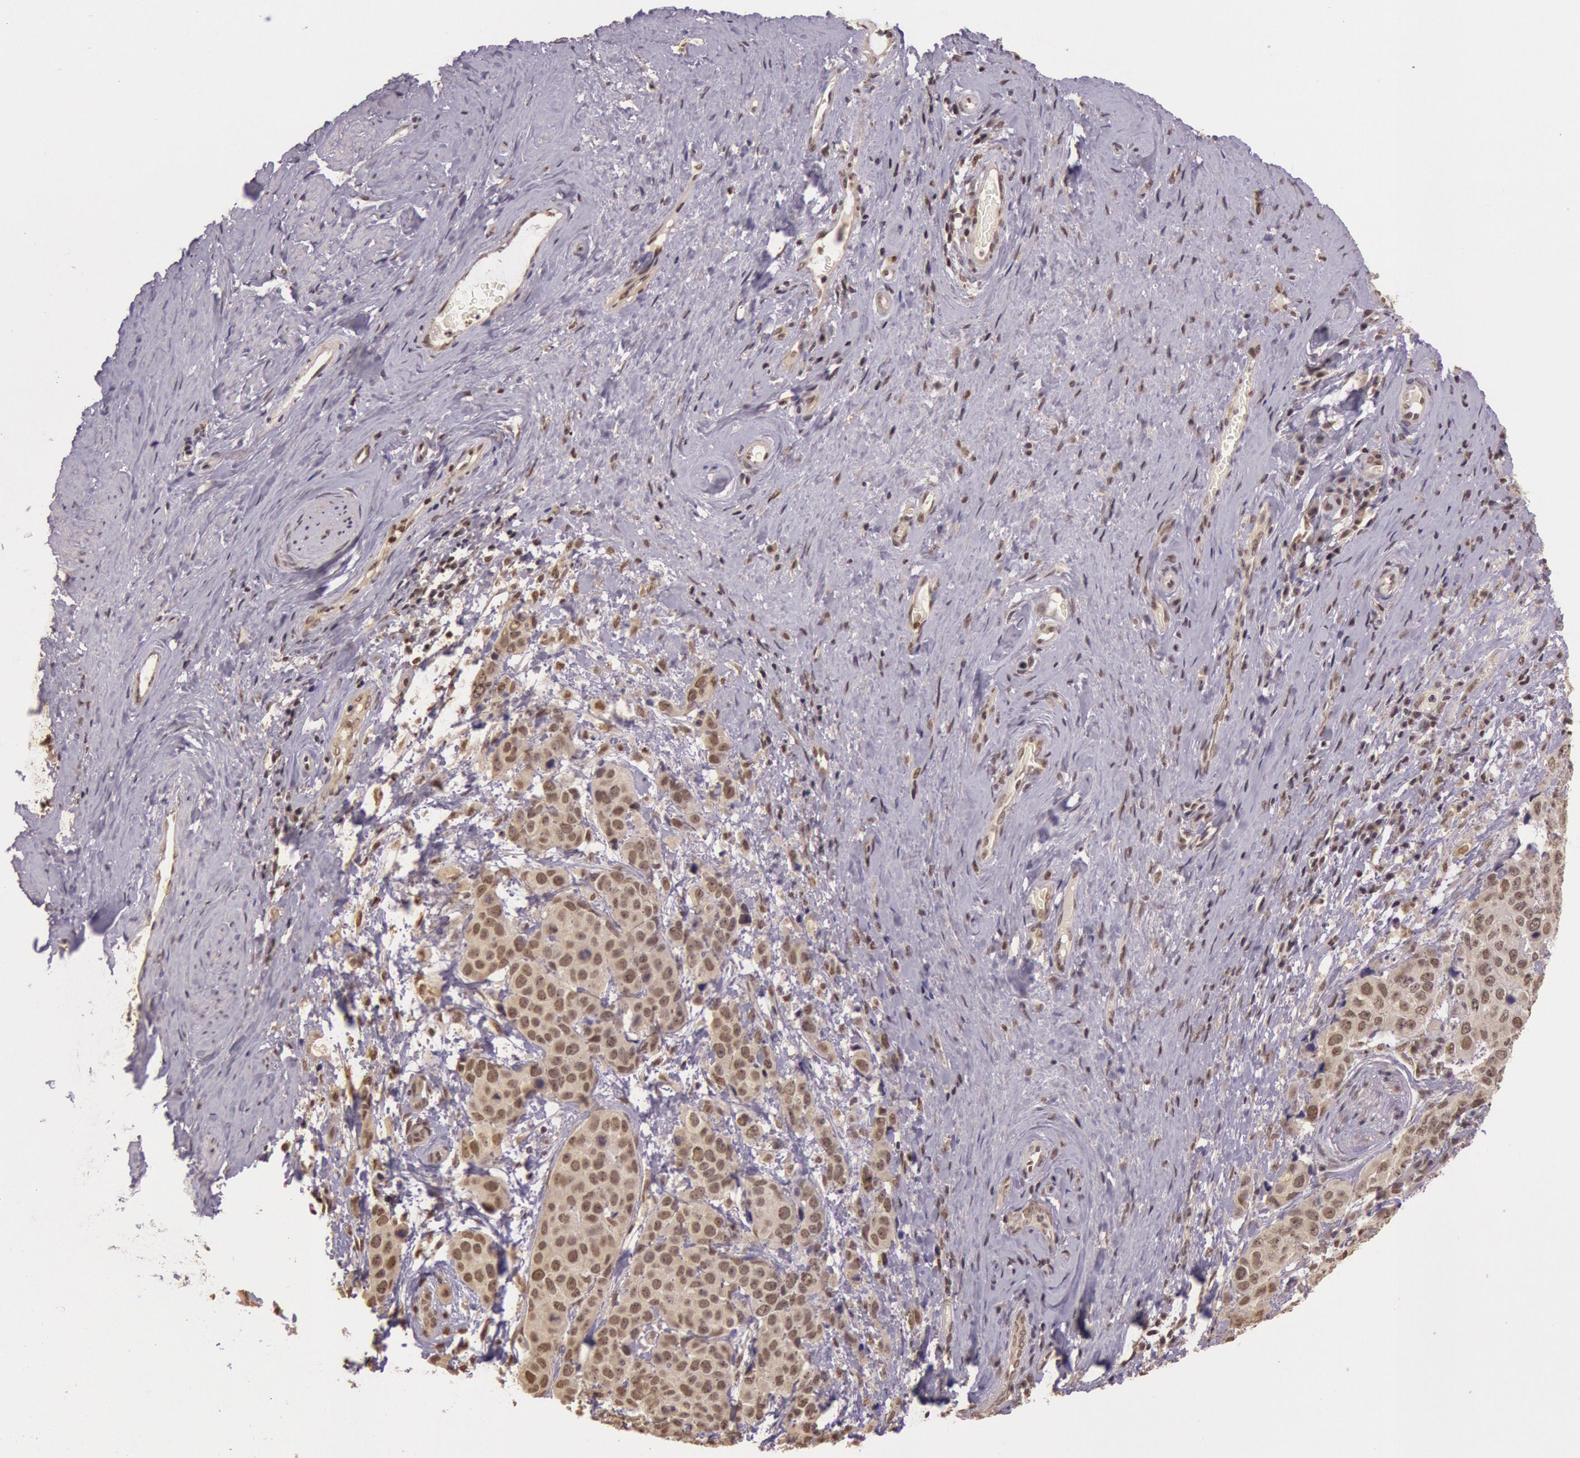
{"staining": {"intensity": "moderate", "quantity": "25%-75%", "location": "cytoplasmic/membranous"}, "tissue": "cervical cancer", "cell_type": "Tumor cells", "image_type": "cancer", "snomed": [{"axis": "morphology", "description": "Squamous cell carcinoma, NOS"}, {"axis": "topography", "description": "Cervix"}], "caption": "Immunohistochemistry (IHC) of human cervical squamous cell carcinoma demonstrates medium levels of moderate cytoplasmic/membranous expression in approximately 25%-75% of tumor cells.", "gene": "RTL10", "patient": {"sex": "female", "age": 54}}